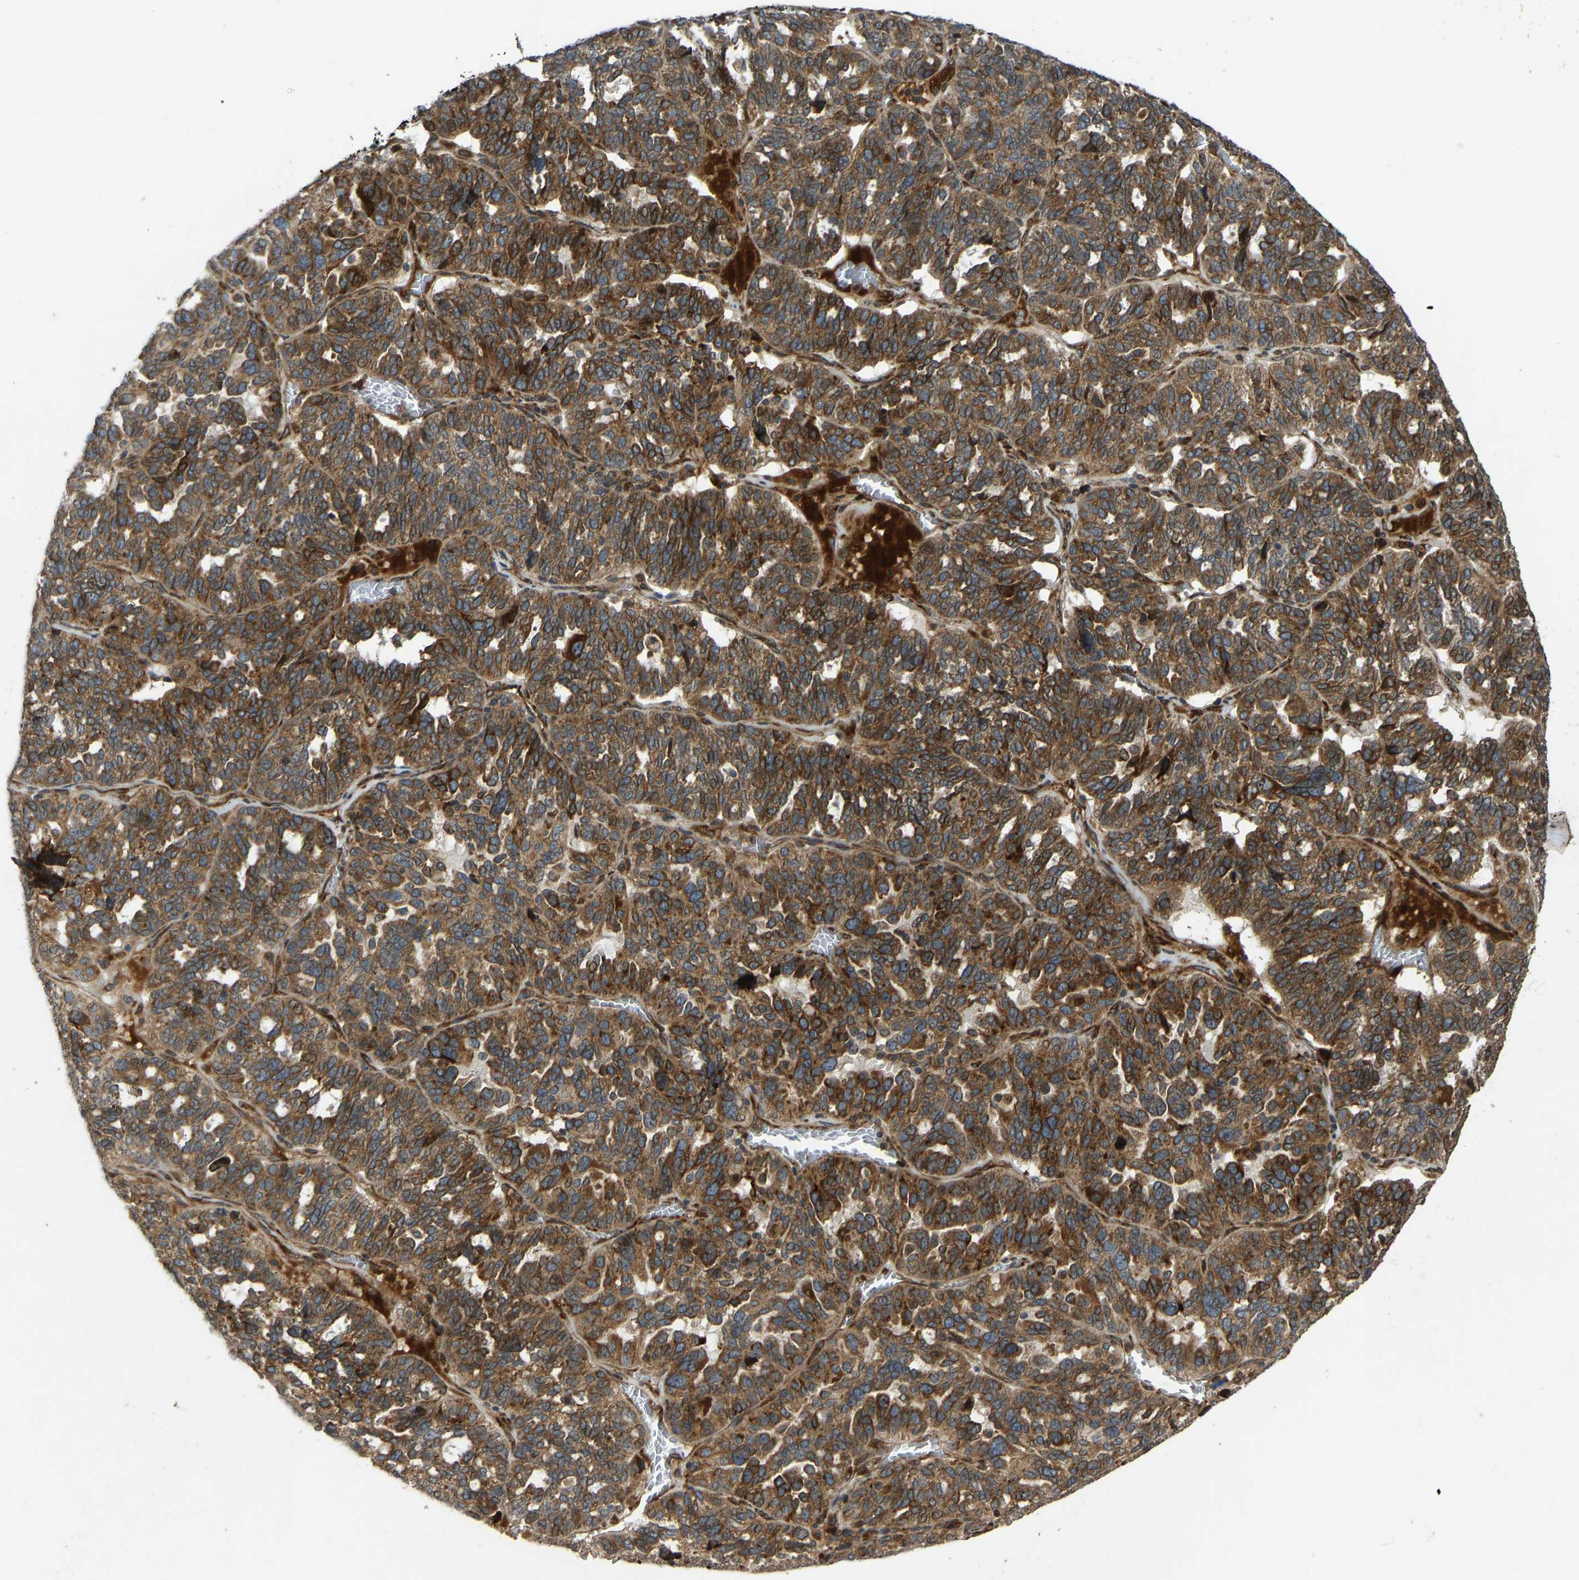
{"staining": {"intensity": "strong", "quantity": ">75%", "location": "cytoplasmic/membranous"}, "tissue": "ovarian cancer", "cell_type": "Tumor cells", "image_type": "cancer", "snomed": [{"axis": "morphology", "description": "Cystadenocarcinoma, serous, NOS"}, {"axis": "topography", "description": "Ovary"}], "caption": "This is a photomicrograph of immunohistochemistry staining of ovarian serous cystadenocarcinoma, which shows strong expression in the cytoplasmic/membranous of tumor cells.", "gene": "RPN2", "patient": {"sex": "female", "age": 59}}